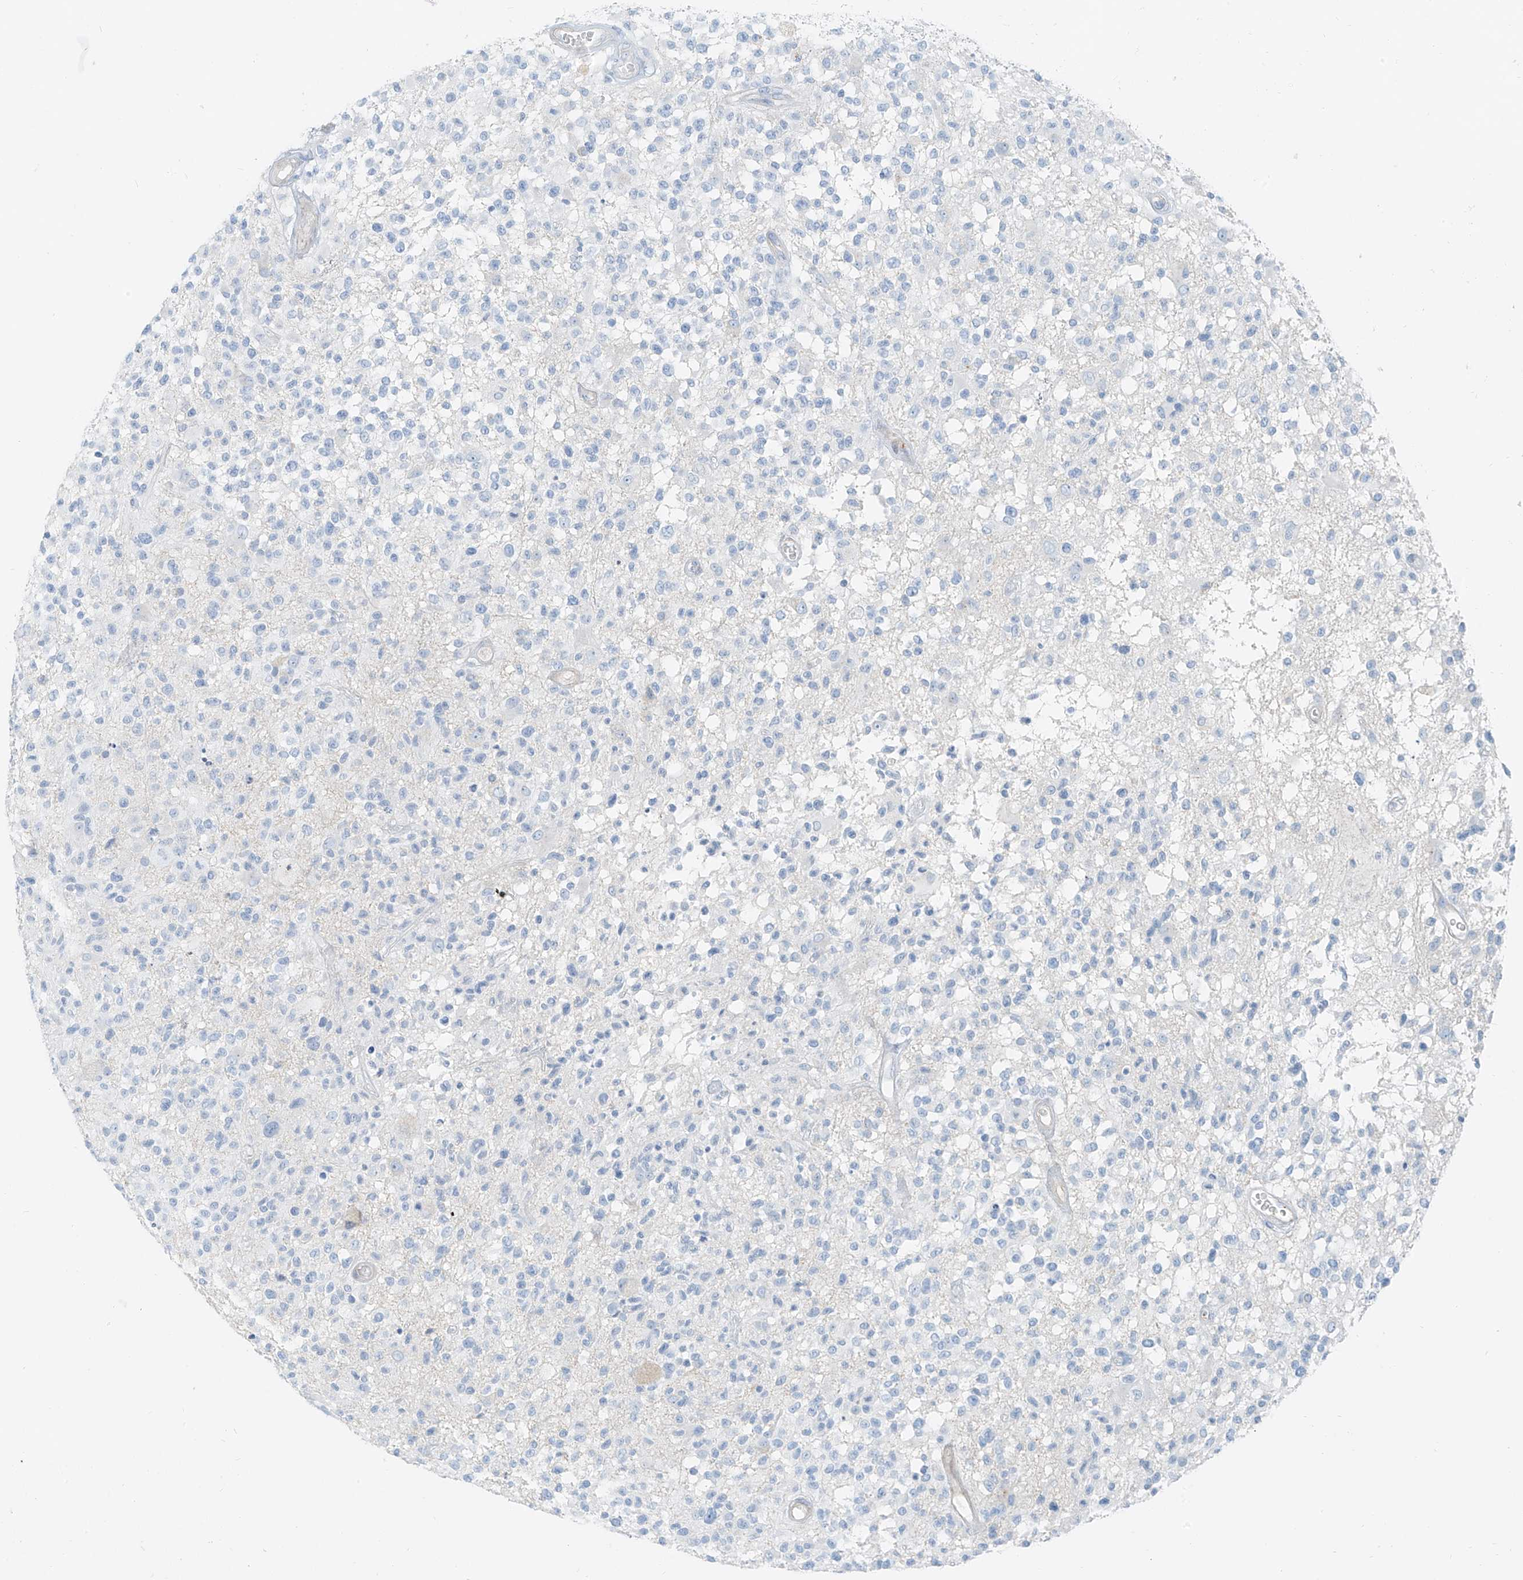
{"staining": {"intensity": "negative", "quantity": "none", "location": "none"}, "tissue": "glioma", "cell_type": "Tumor cells", "image_type": "cancer", "snomed": [{"axis": "morphology", "description": "Glioma, malignant, High grade"}, {"axis": "morphology", "description": "Glioblastoma, NOS"}, {"axis": "topography", "description": "Brain"}], "caption": "Glioblastoma was stained to show a protein in brown. There is no significant positivity in tumor cells.", "gene": "SMCP", "patient": {"sex": "male", "age": 60}}